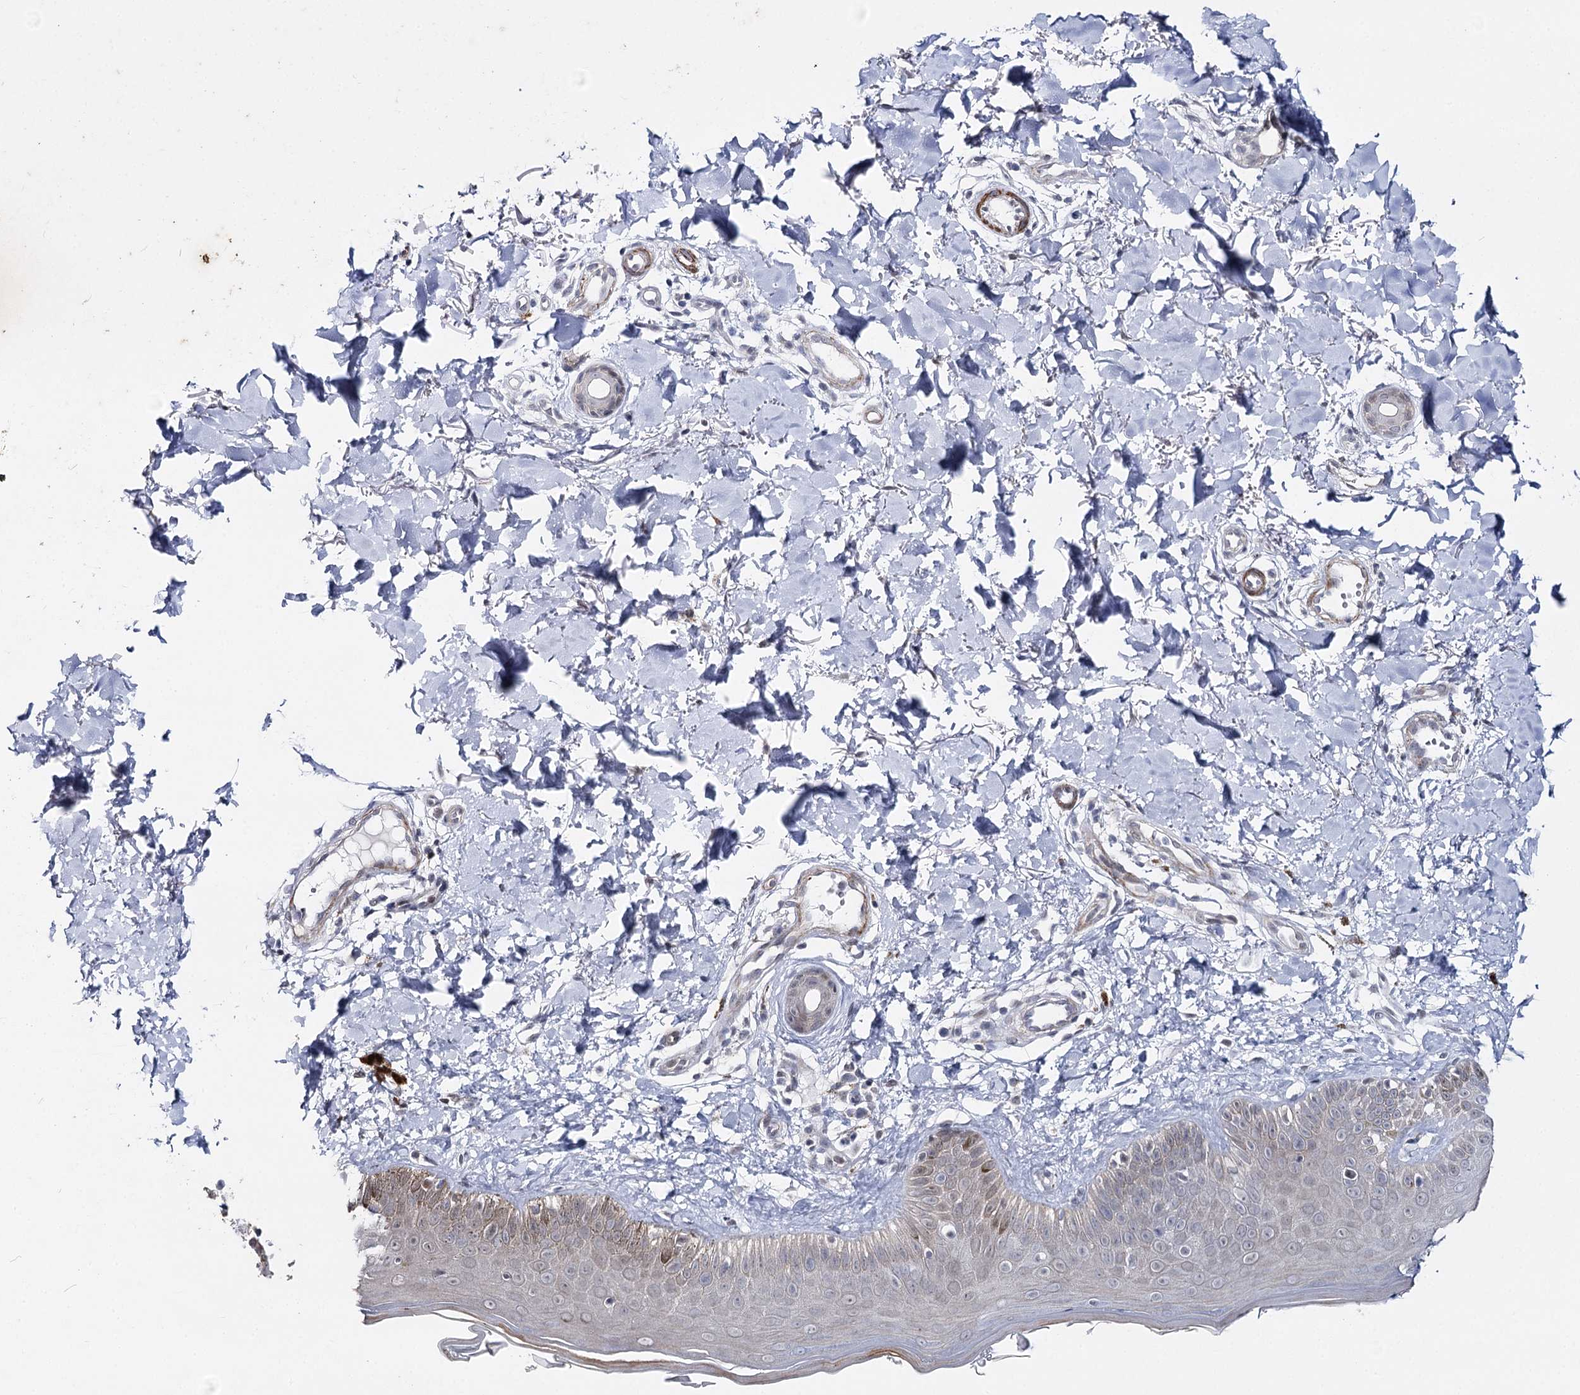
{"staining": {"intensity": "negative", "quantity": "none", "location": "none"}, "tissue": "skin", "cell_type": "Fibroblasts", "image_type": "normal", "snomed": [{"axis": "morphology", "description": "Normal tissue, NOS"}, {"axis": "topography", "description": "Skin"}], "caption": "Immunohistochemistry (IHC) of normal skin shows no staining in fibroblasts.", "gene": "AGXT2", "patient": {"sex": "male", "age": 52}}